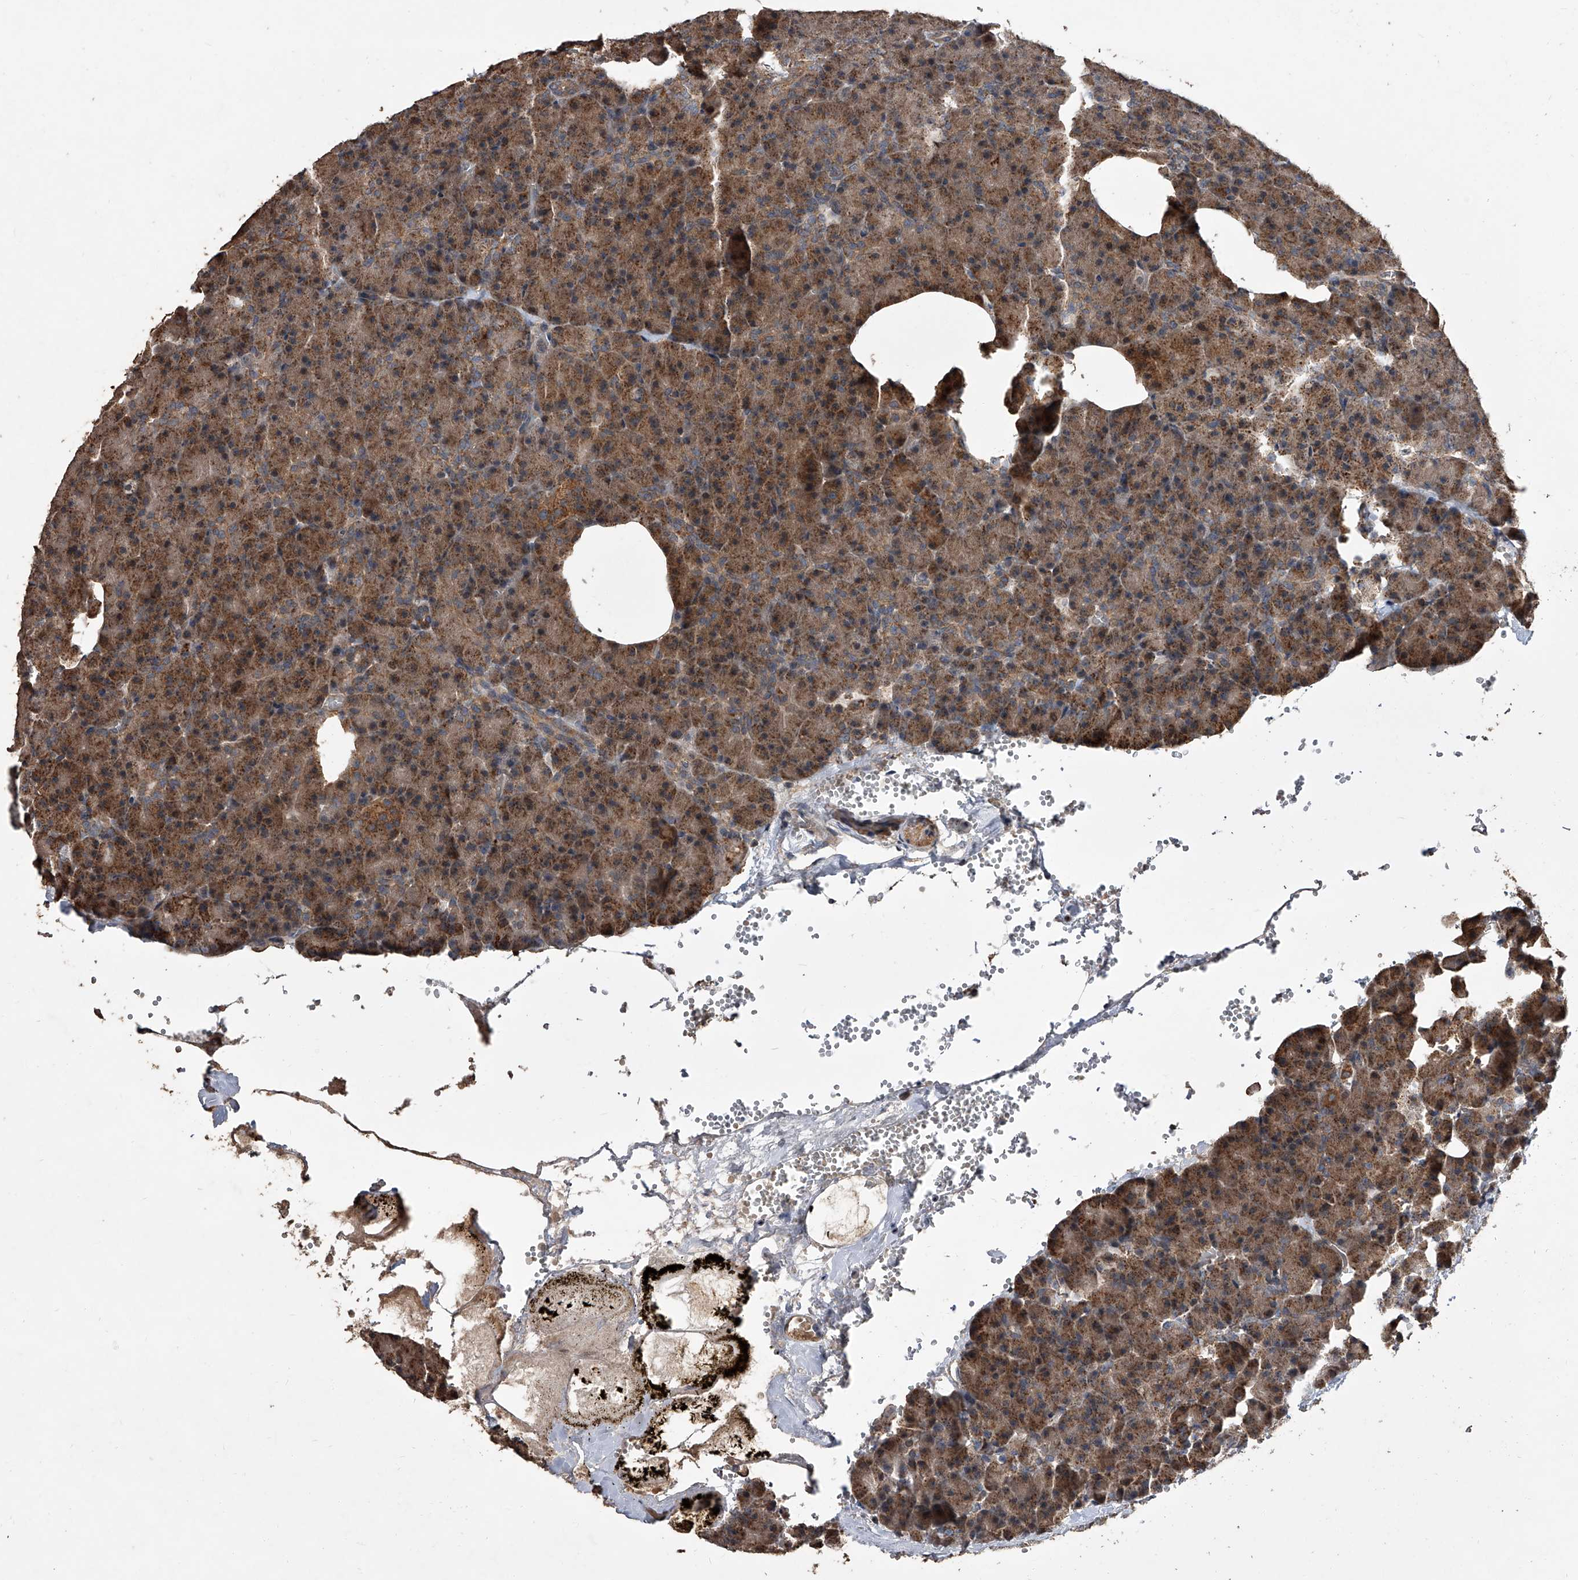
{"staining": {"intensity": "moderate", "quantity": ">75%", "location": "cytoplasmic/membranous"}, "tissue": "pancreas", "cell_type": "Exocrine glandular cells", "image_type": "normal", "snomed": [{"axis": "morphology", "description": "Normal tissue, NOS"}, {"axis": "morphology", "description": "Carcinoid, malignant, NOS"}, {"axis": "topography", "description": "Pancreas"}], "caption": "IHC micrograph of benign pancreas stained for a protein (brown), which reveals medium levels of moderate cytoplasmic/membranous positivity in approximately >75% of exocrine glandular cells.", "gene": "LTV1", "patient": {"sex": "female", "age": 35}}